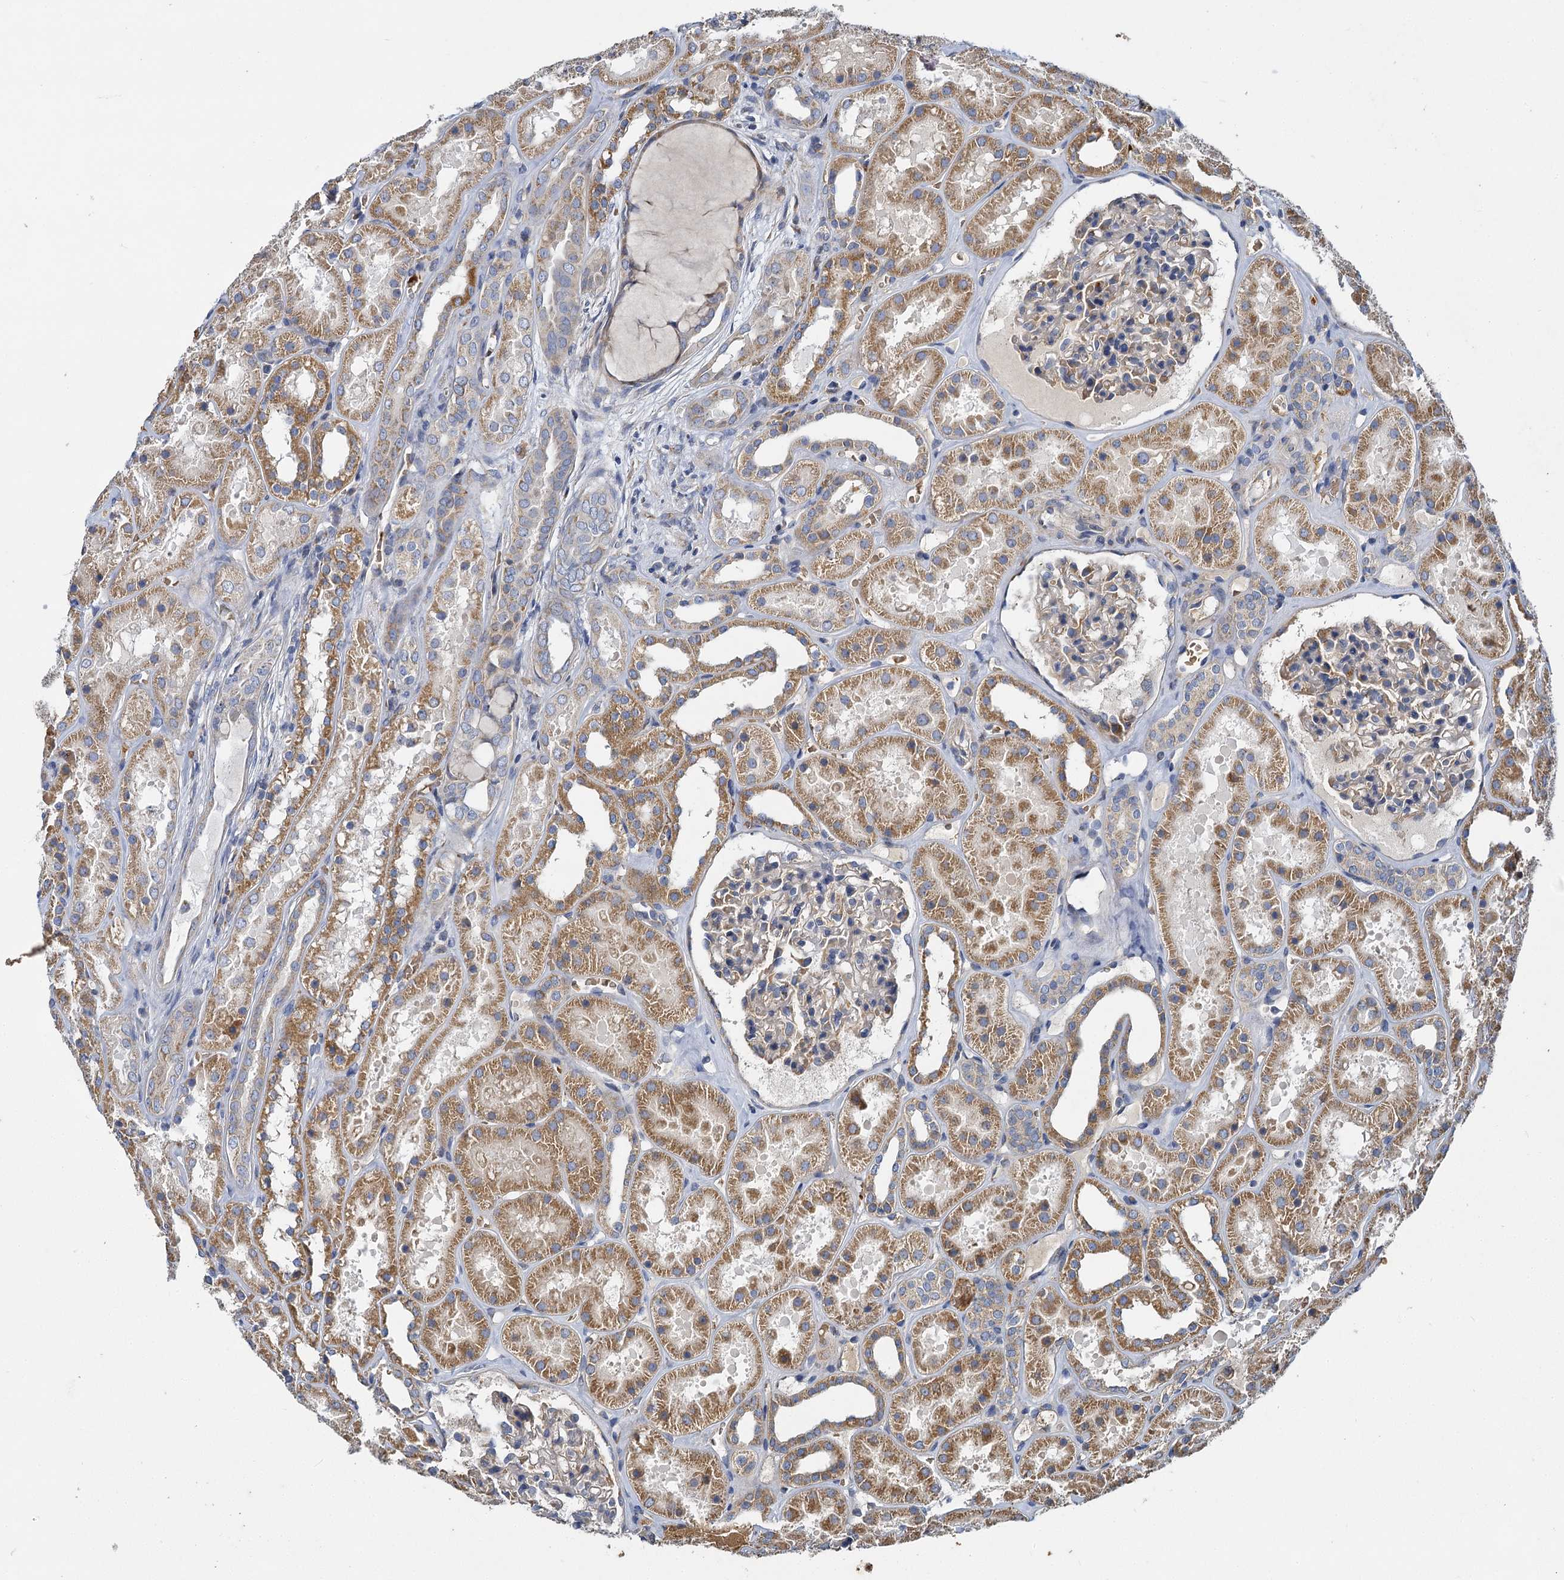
{"staining": {"intensity": "moderate", "quantity": "<25%", "location": "cytoplasmic/membranous"}, "tissue": "kidney", "cell_type": "Cells in glomeruli", "image_type": "normal", "snomed": [{"axis": "morphology", "description": "Normal tissue, NOS"}, {"axis": "topography", "description": "Kidney"}], "caption": "Protein analysis of unremarkable kidney demonstrates moderate cytoplasmic/membranous expression in approximately <25% of cells in glomeruli. The protein is stained brown, and the nuclei are stained in blue (DAB IHC with brightfield microscopy, high magnification).", "gene": "BCS1L", "patient": {"sex": "female", "age": 41}}